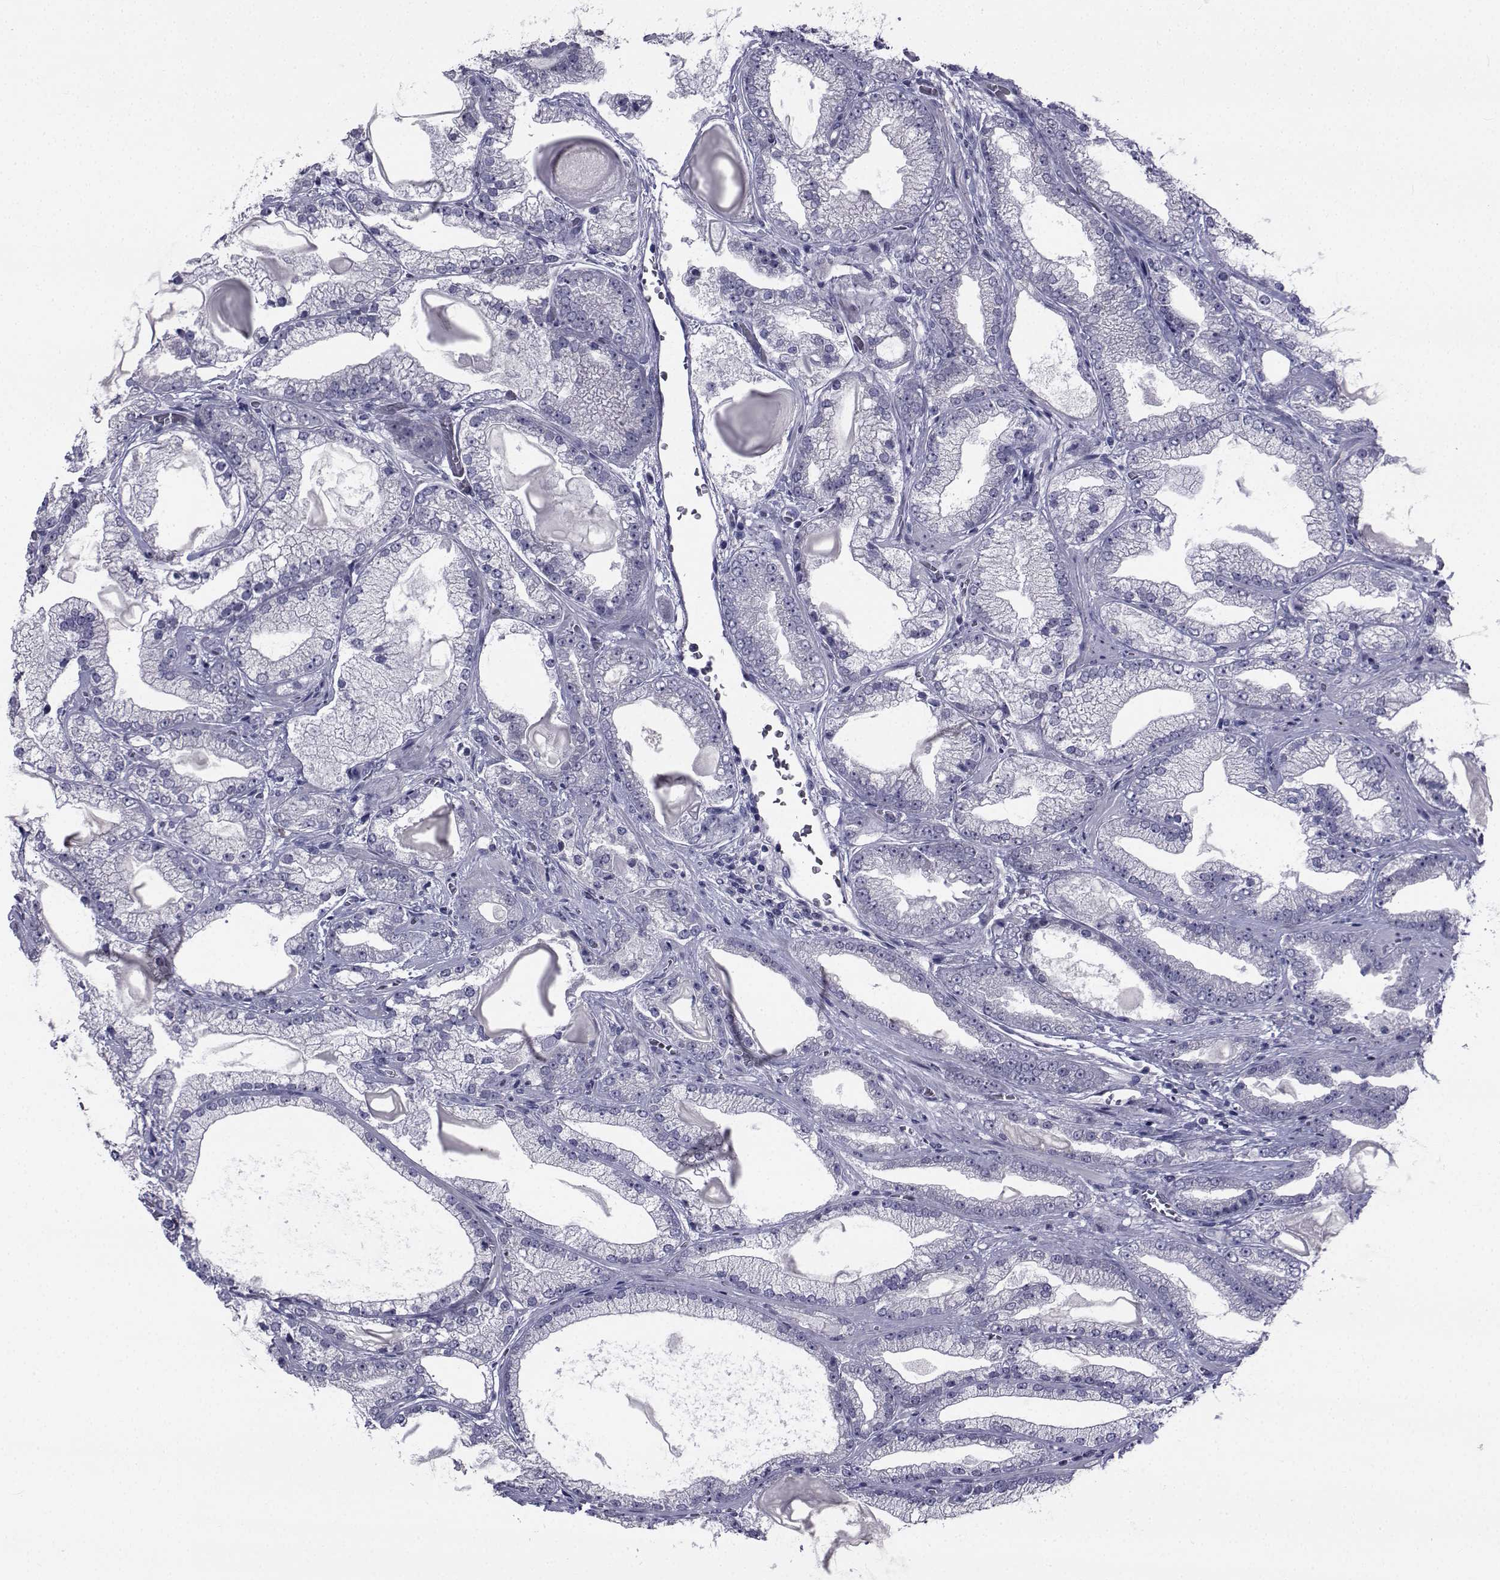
{"staining": {"intensity": "negative", "quantity": "none", "location": "none"}, "tissue": "prostate cancer", "cell_type": "Tumor cells", "image_type": "cancer", "snomed": [{"axis": "morphology", "description": "Adenocarcinoma, Low grade"}, {"axis": "topography", "description": "Prostate"}], "caption": "Immunohistochemistry (IHC) of human adenocarcinoma (low-grade) (prostate) exhibits no staining in tumor cells.", "gene": "CHRNA1", "patient": {"sex": "male", "age": 57}}